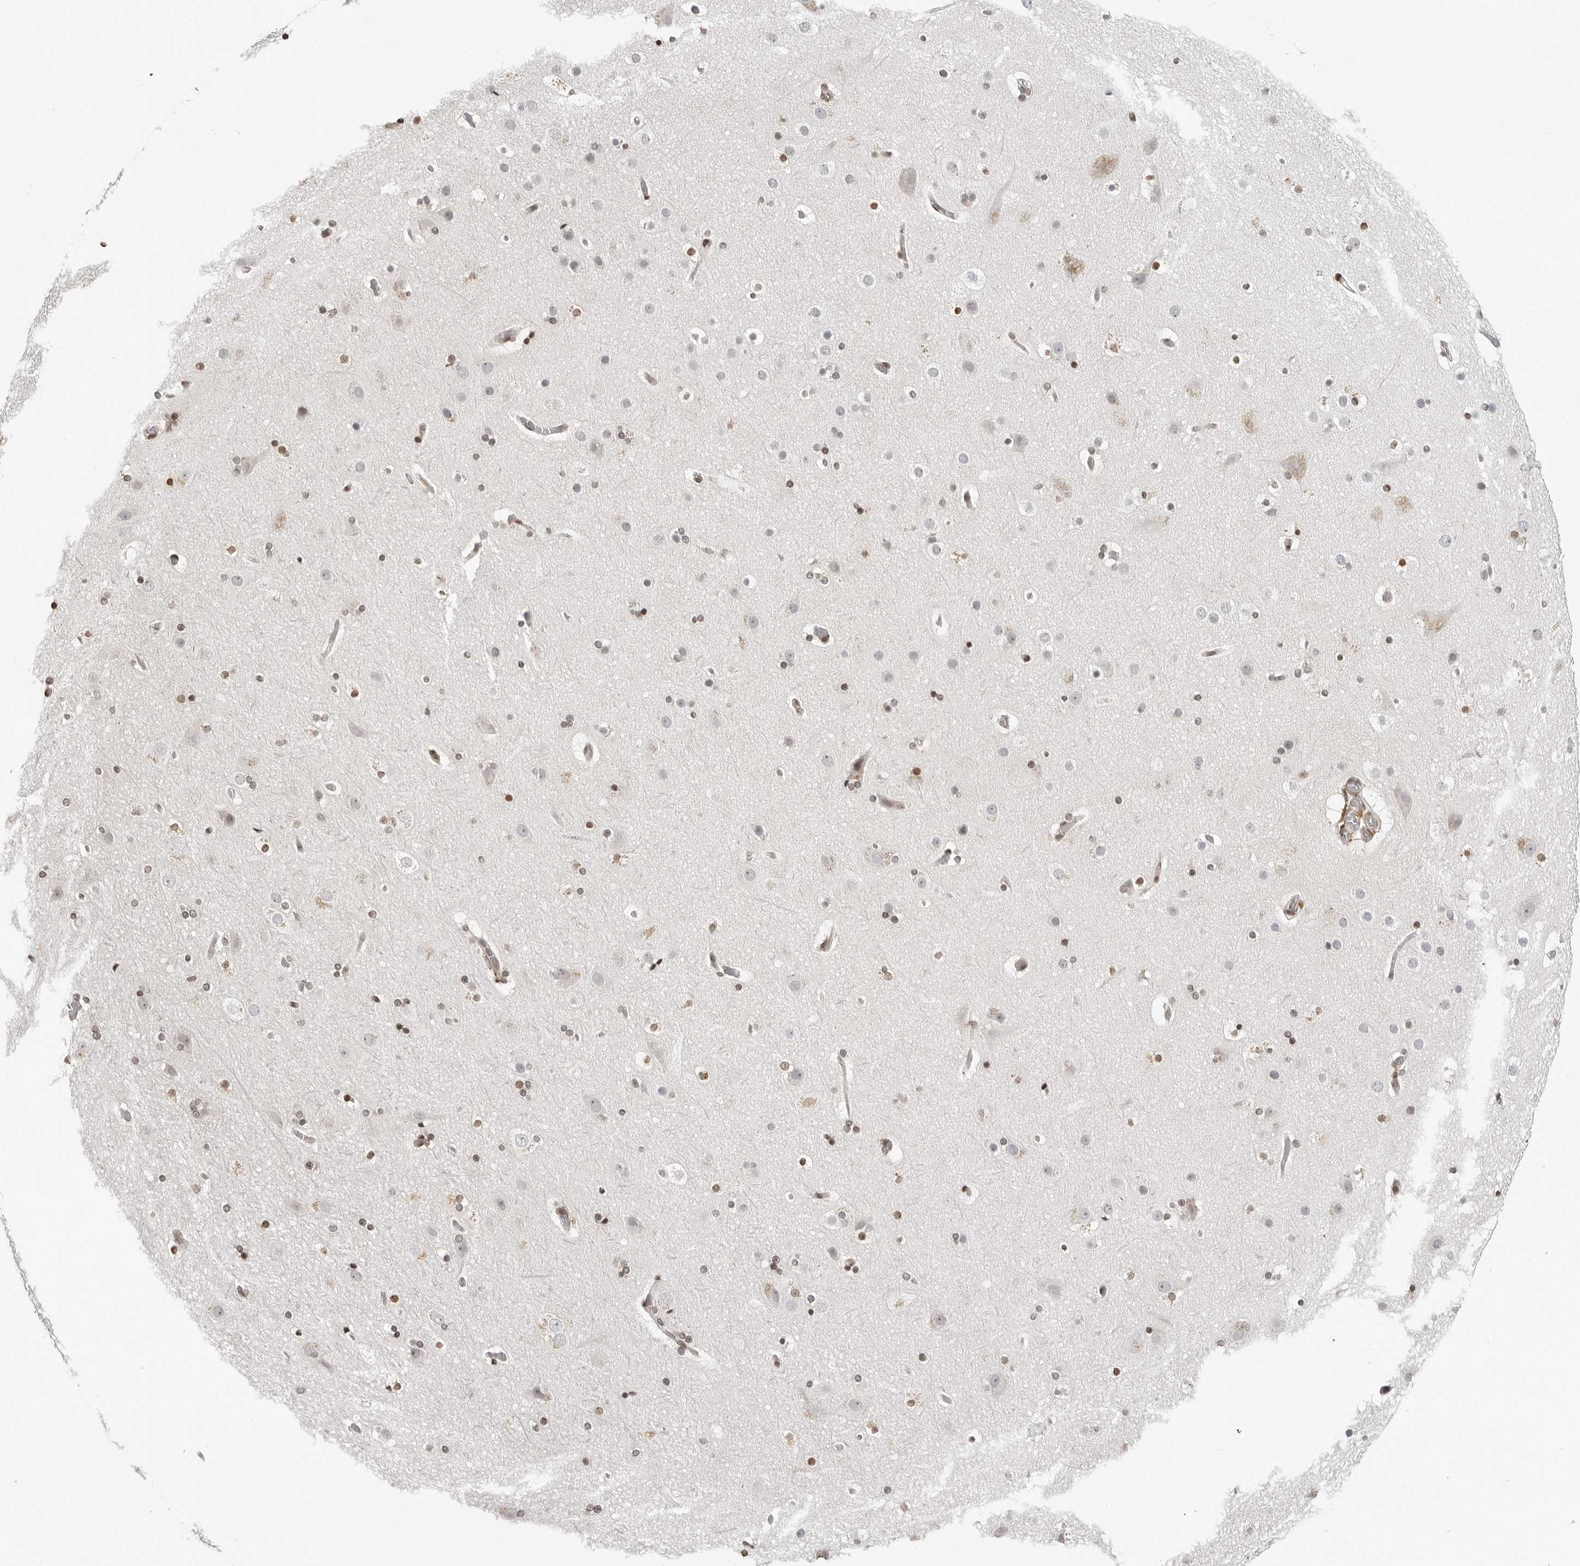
{"staining": {"intensity": "weak", "quantity": ">75%", "location": "nuclear"}, "tissue": "cerebral cortex", "cell_type": "Endothelial cells", "image_type": "normal", "snomed": [{"axis": "morphology", "description": "Normal tissue, NOS"}, {"axis": "topography", "description": "Cerebral cortex"}], "caption": "Weak nuclear staining for a protein is appreciated in about >75% of endothelial cells of normal cerebral cortex using IHC.", "gene": "C8orf33", "patient": {"sex": "male", "age": 57}}